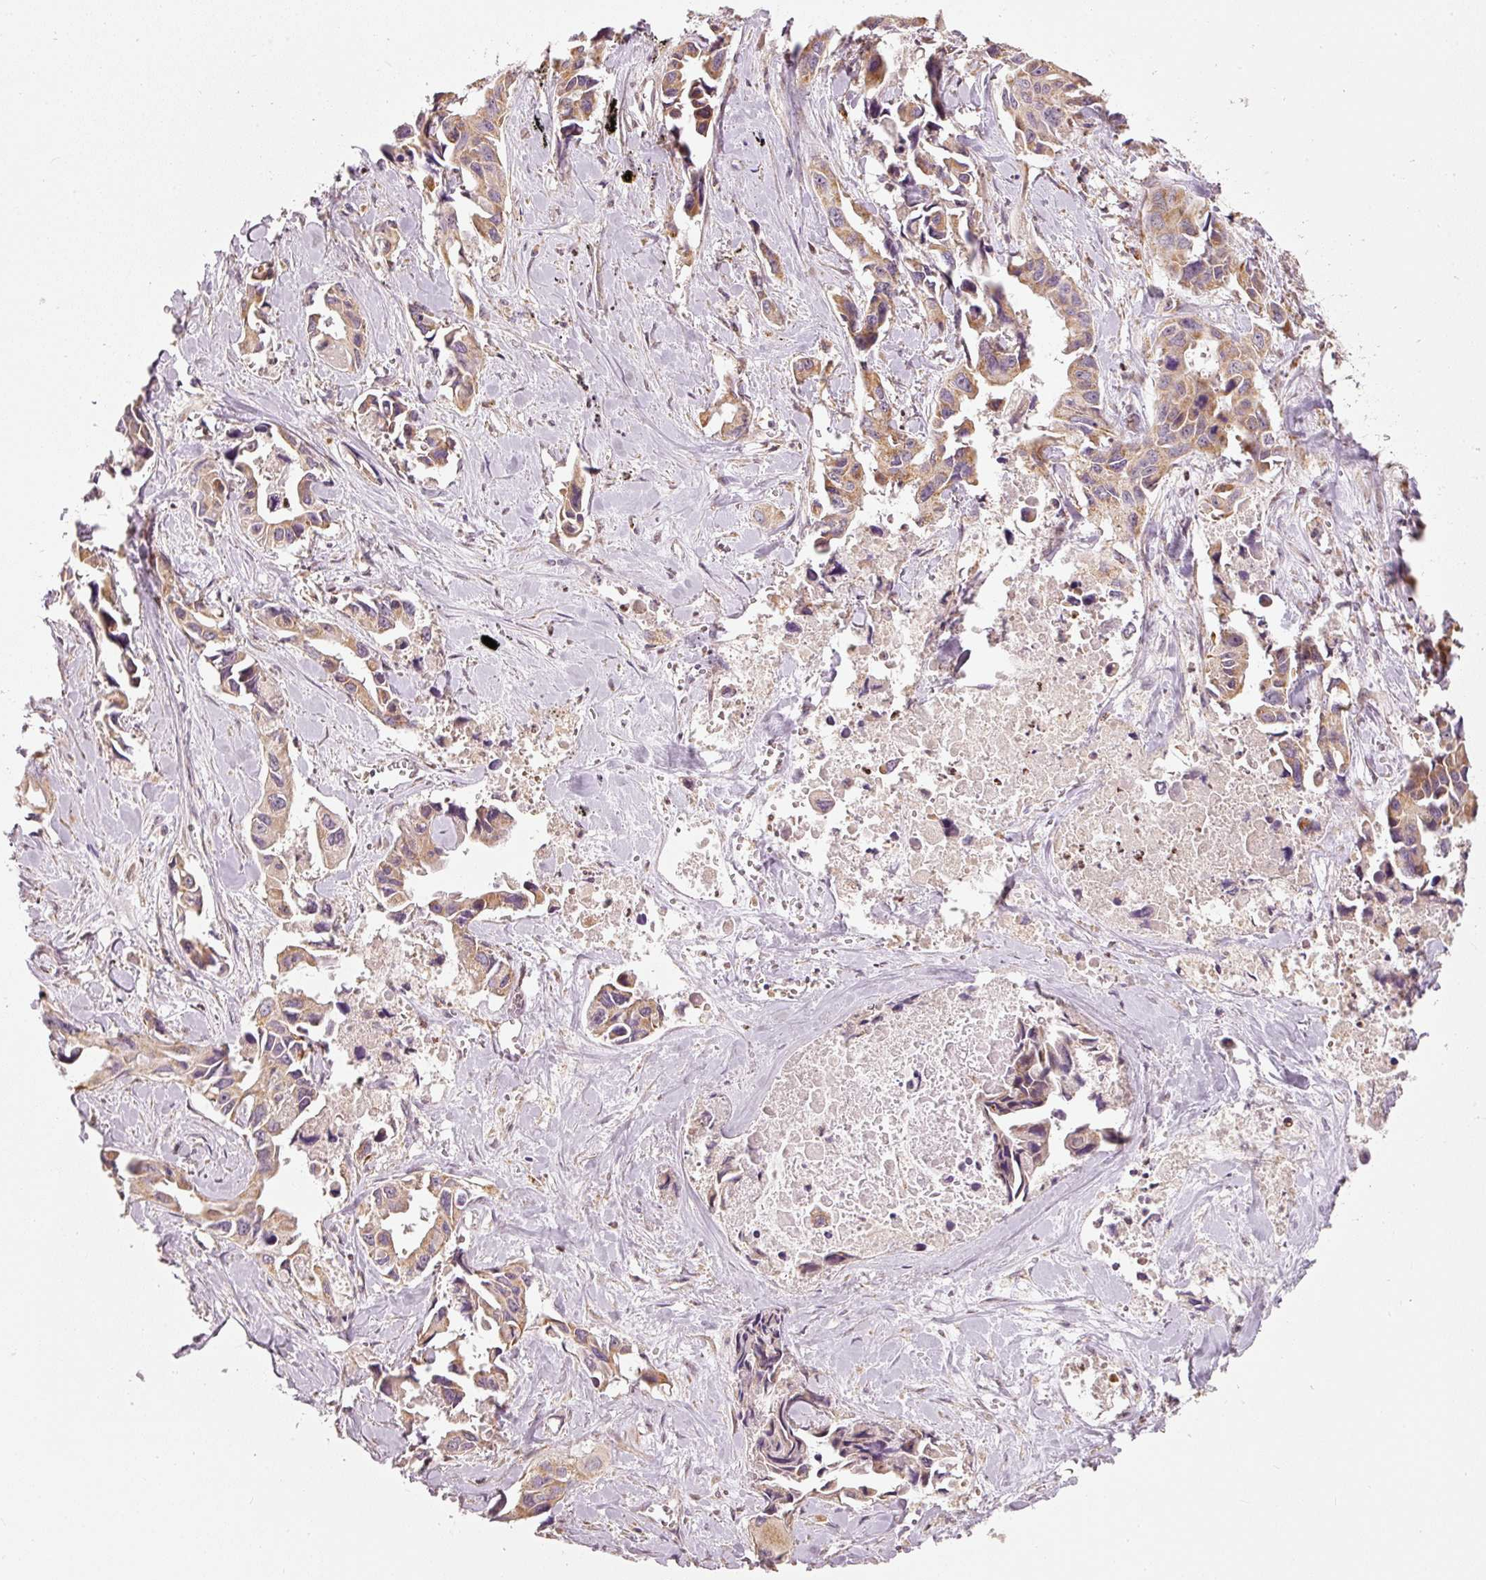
{"staining": {"intensity": "moderate", "quantity": "25%-75%", "location": "cytoplasmic/membranous"}, "tissue": "lung cancer", "cell_type": "Tumor cells", "image_type": "cancer", "snomed": [{"axis": "morphology", "description": "Adenocarcinoma, NOS"}, {"axis": "topography", "description": "Lung"}], "caption": "Protein staining exhibits moderate cytoplasmic/membranous expression in about 25%-75% of tumor cells in lung cancer (adenocarcinoma). The staining is performed using DAB (3,3'-diaminobenzidine) brown chromogen to label protein expression. The nuclei are counter-stained blue using hematoxylin.", "gene": "MTHFD1L", "patient": {"sex": "male", "age": 64}}